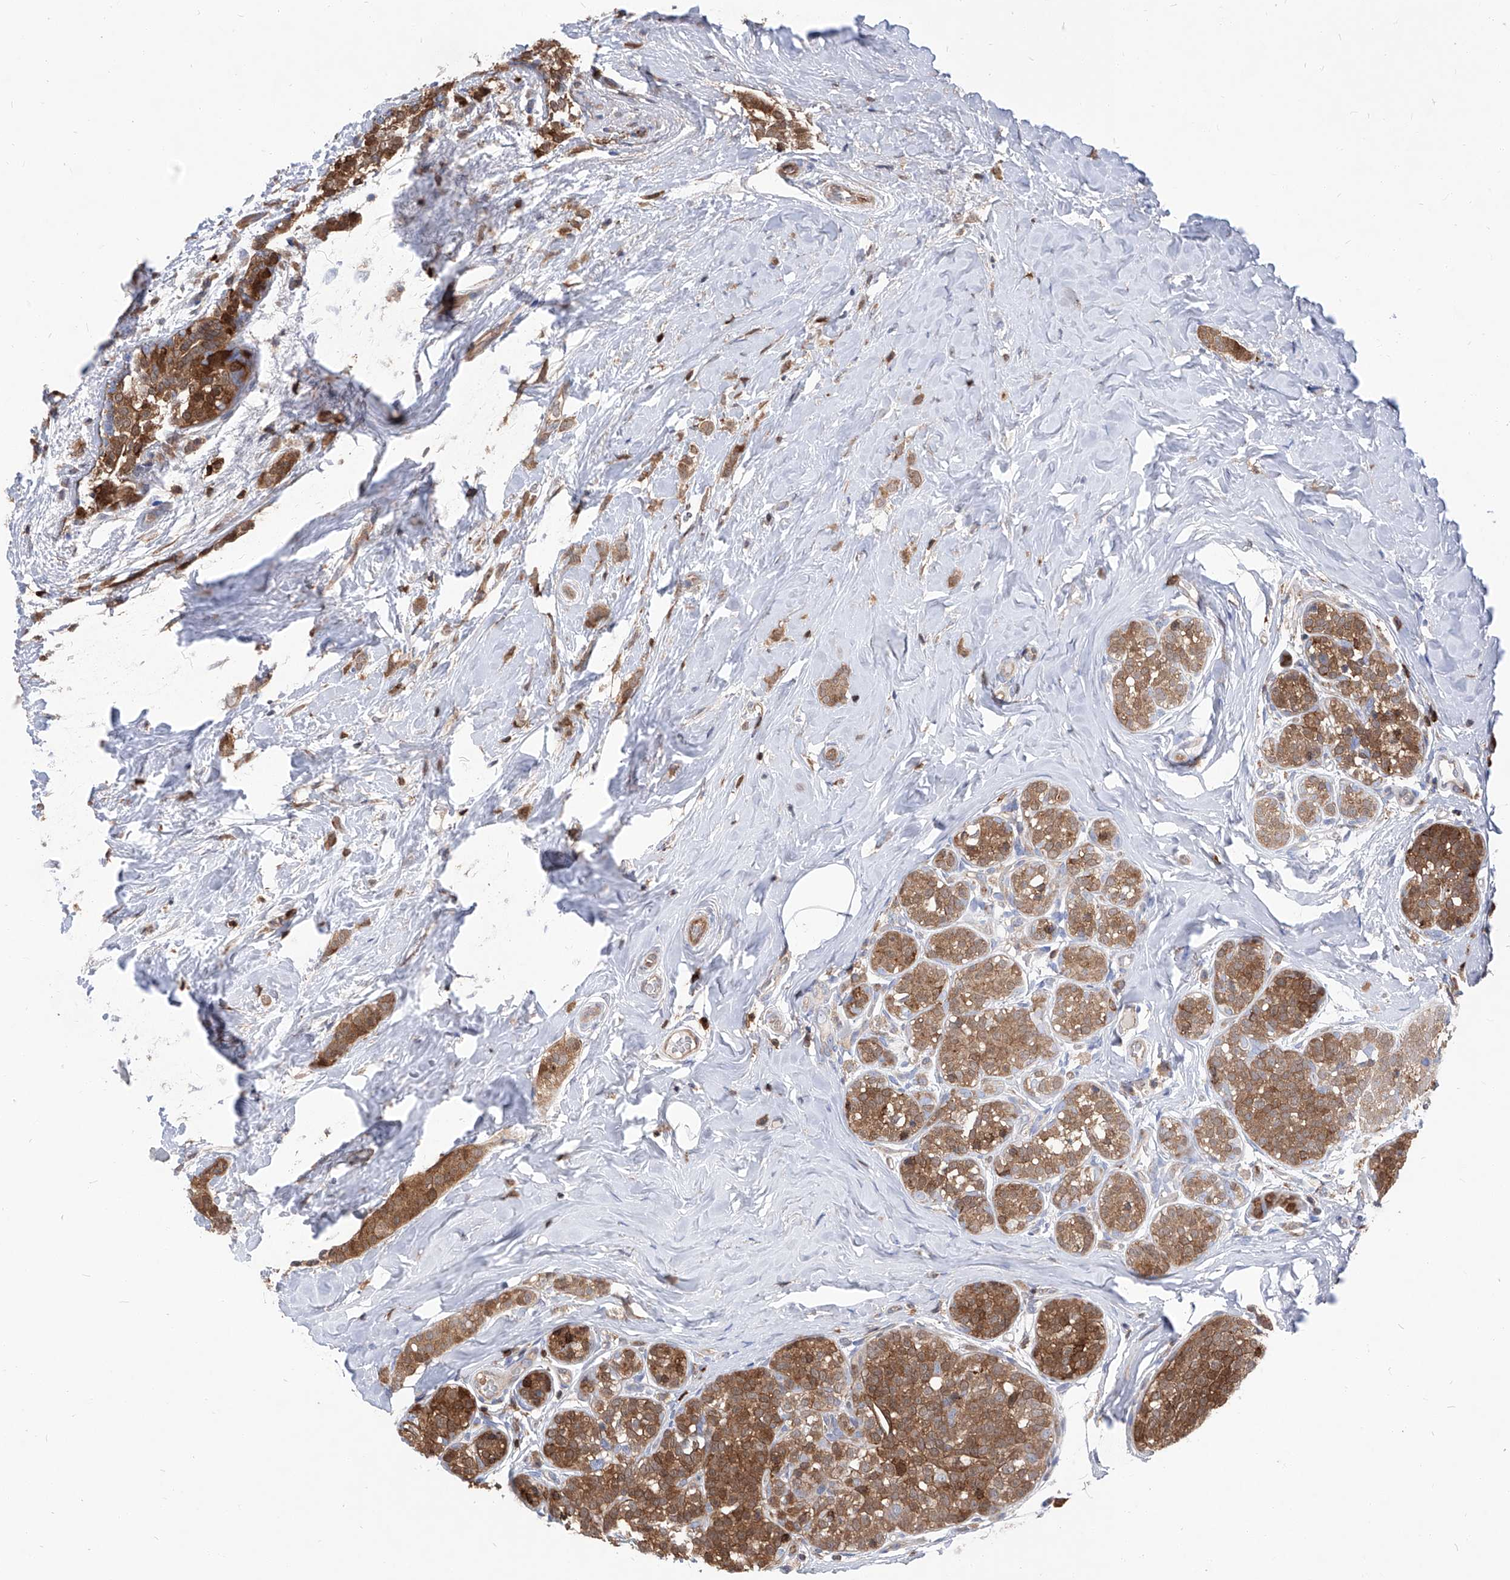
{"staining": {"intensity": "moderate", "quantity": ">75%", "location": "cytoplasmic/membranous"}, "tissue": "breast cancer", "cell_type": "Tumor cells", "image_type": "cancer", "snomed": [{"axis": "morphology", "description": "Lobular carcinoma, in situ"}, {"axis": "morphology", "description": "Lobular carcinoma"}, {"axis": "topography", "description": "Breast"}], "caption": "Immunohistochemical staining of breast lobular carcinoma in situ shows medium levels of moderate cytoplasmic/membranous protein positivity in about >75% of tumor cells. The staining was performed using DAB (3,3'-diaminobenzidine) to visualize the protein expression in brown, while the nuclei were stained in blue with hematoxylin (Magnification: 20x).", "gene": "ABRACL", "patient": {"sex": "female", "age": 41}}